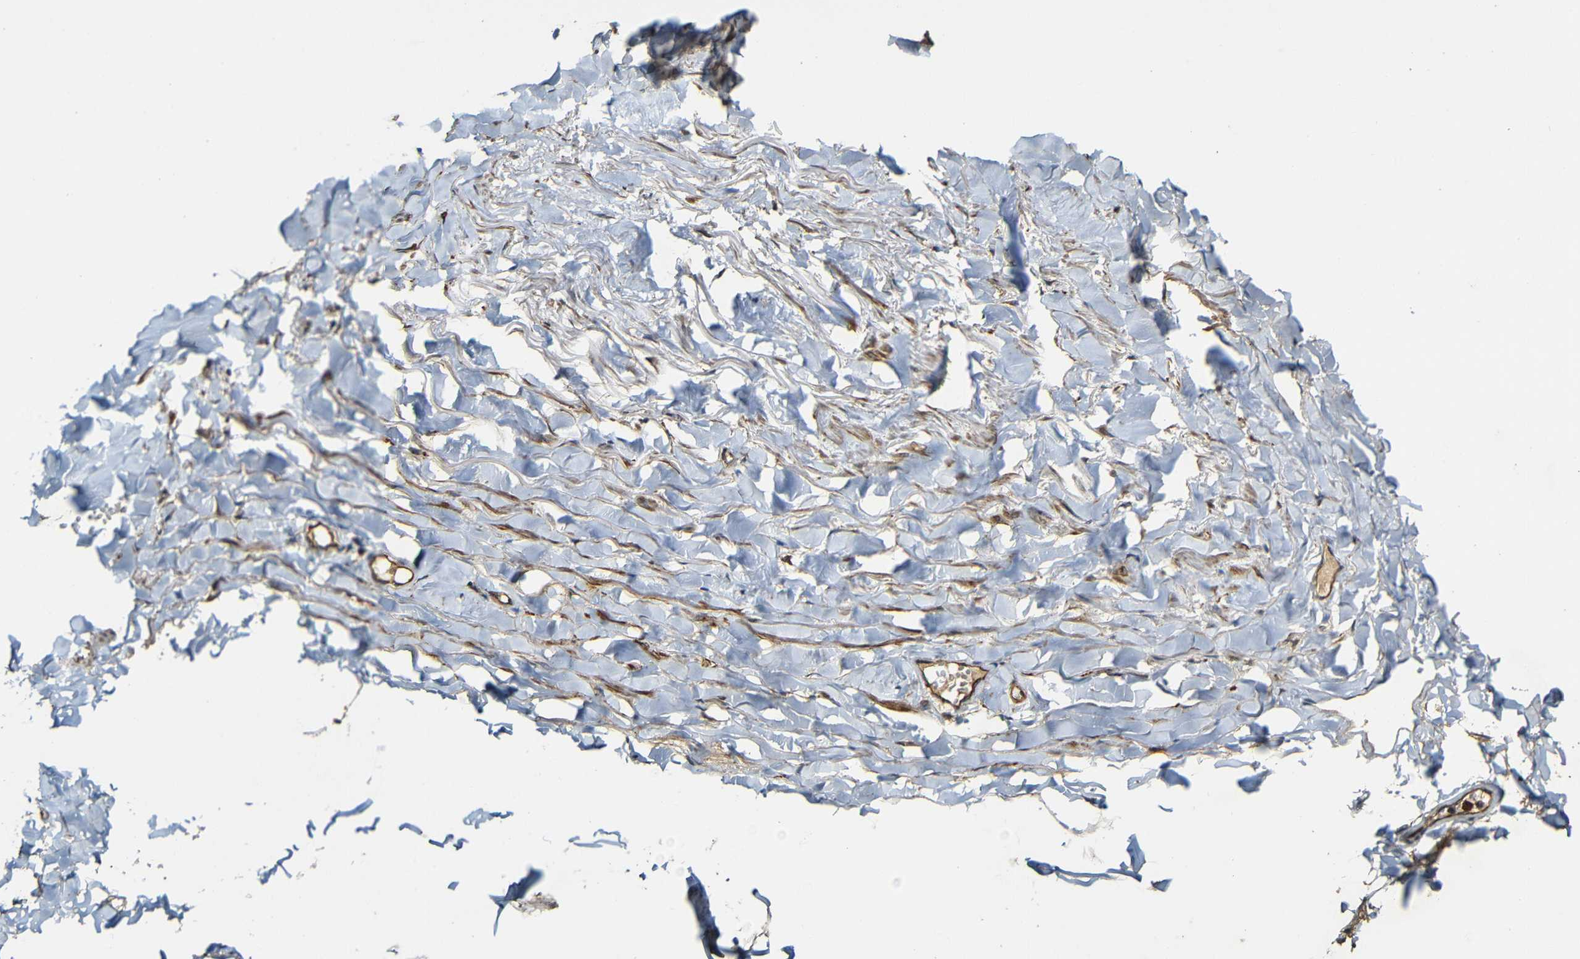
{"staining": {"intensity": "moderate", "quantity": ">75%", "location": "cytoplasmic/membranous"}, "tissue": "adipose tissue", "cell_type": "Adipocytes", "image_type": "normal", "snomed": [{"axis": "morphology", "description": "Normal tissue, NOS"}, {"axis": "topography", "description": "Adipose tissue"}, {"axis": "topography", "description": "Peripheral nerve tissue"}], "caption": "Immunohistochemical staining of benign human adipose tissue exhibits medium levels of moderate cytoplasmic/membranous staining in approximately >75% of adipocytes.", "gene": "CASP8", "patient": {"sex": "male", "age": 52}}